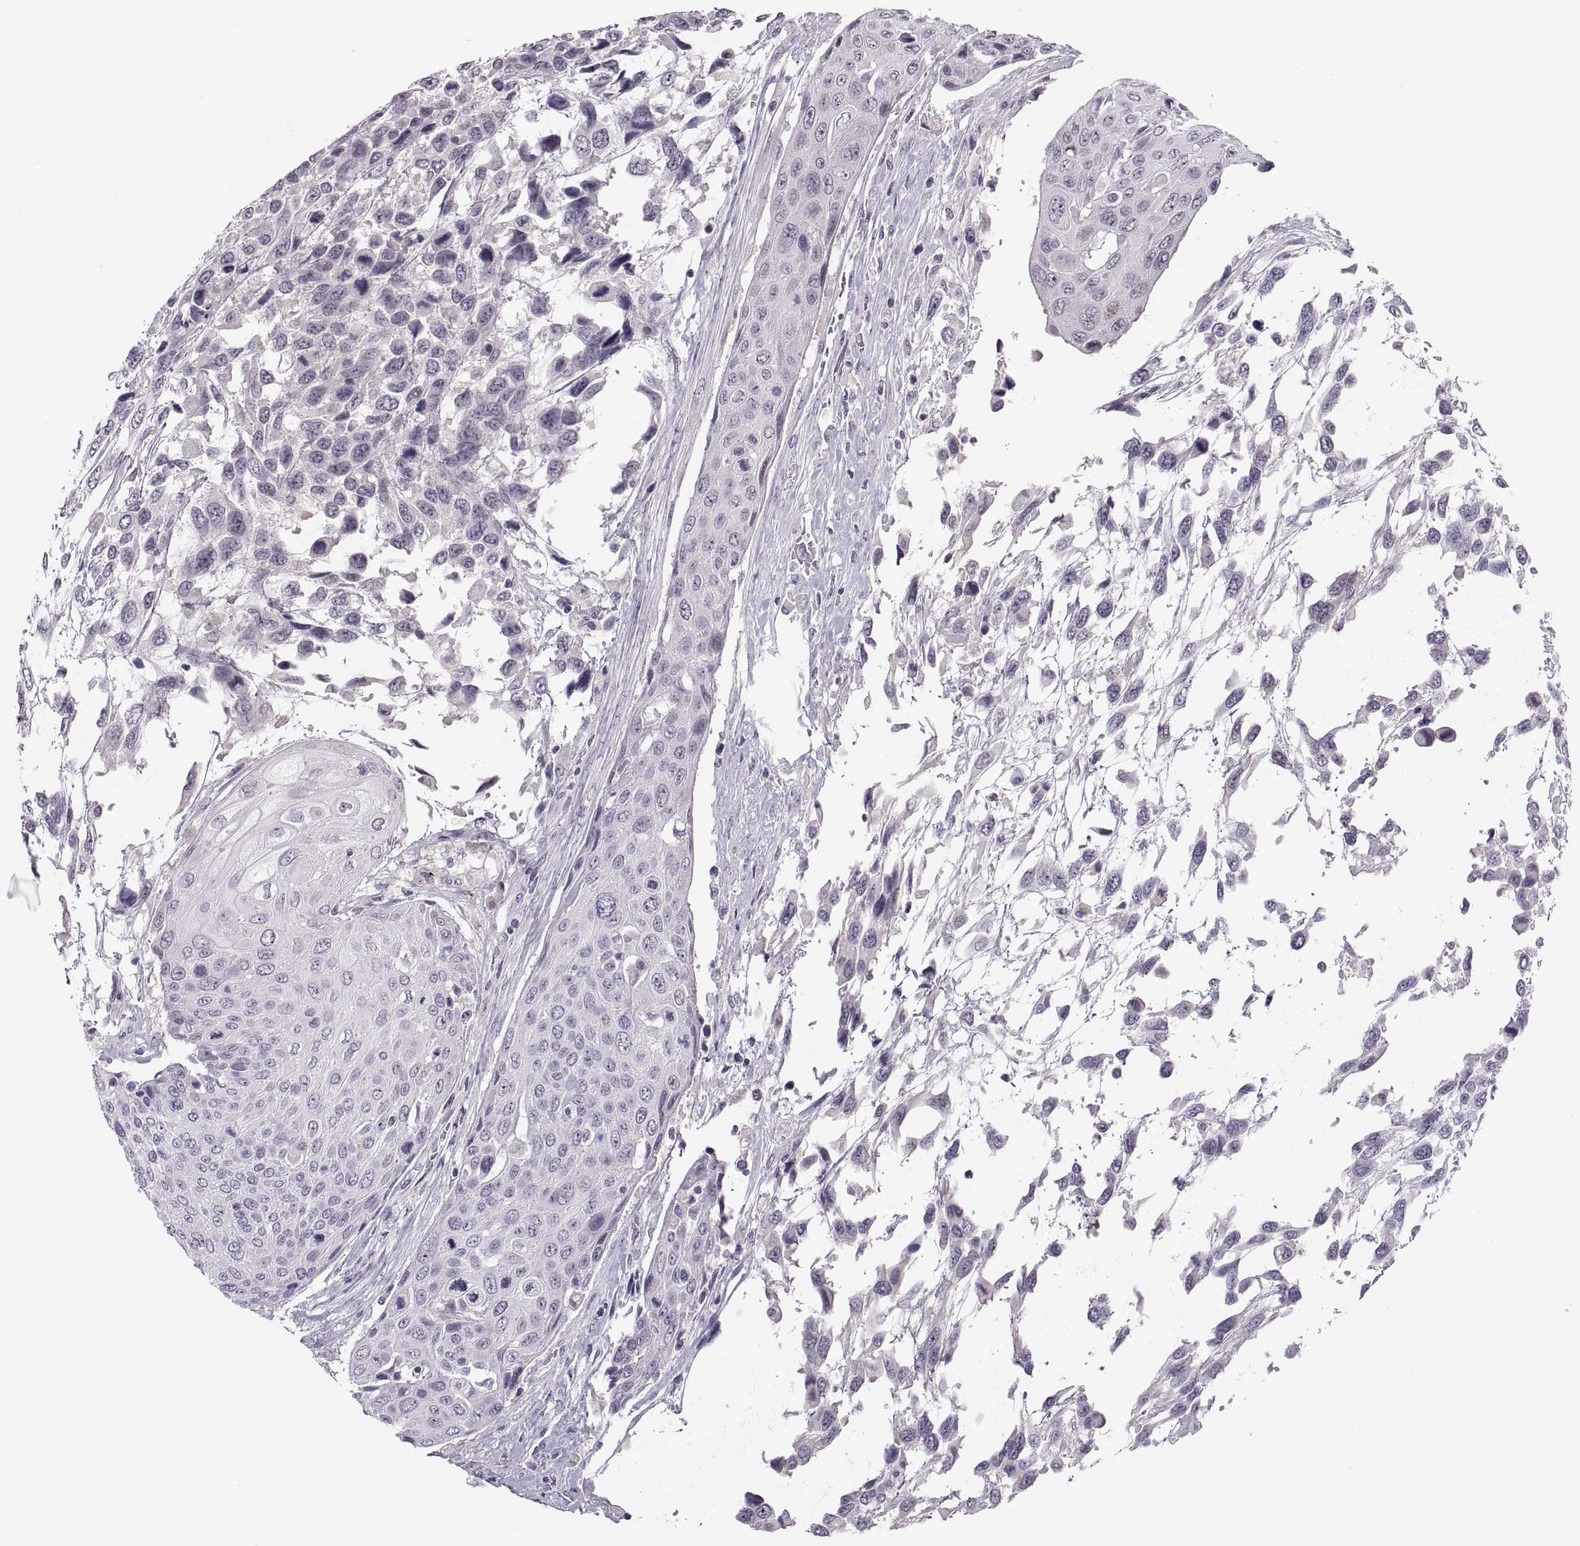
{"staining": {"intensity": "negative", "quantity": "none", "location": "none"}, "tissue": "urothelial cancer", "cell_type": "Tumor cells", "image_type": "cancer", "snomed": [{"axis": "morphology", "description": "Urothelial carcinoma, High grade"}, {"axis": "topography", "description": "Urinary bladder"}], "caption": "A histopathology image of urothelial carcinoma (high-grade) stained for a protein shows no brown staining in tumor cells.", "gene": "CHCT1", "patient": {"sex": "female", "age": 70}}